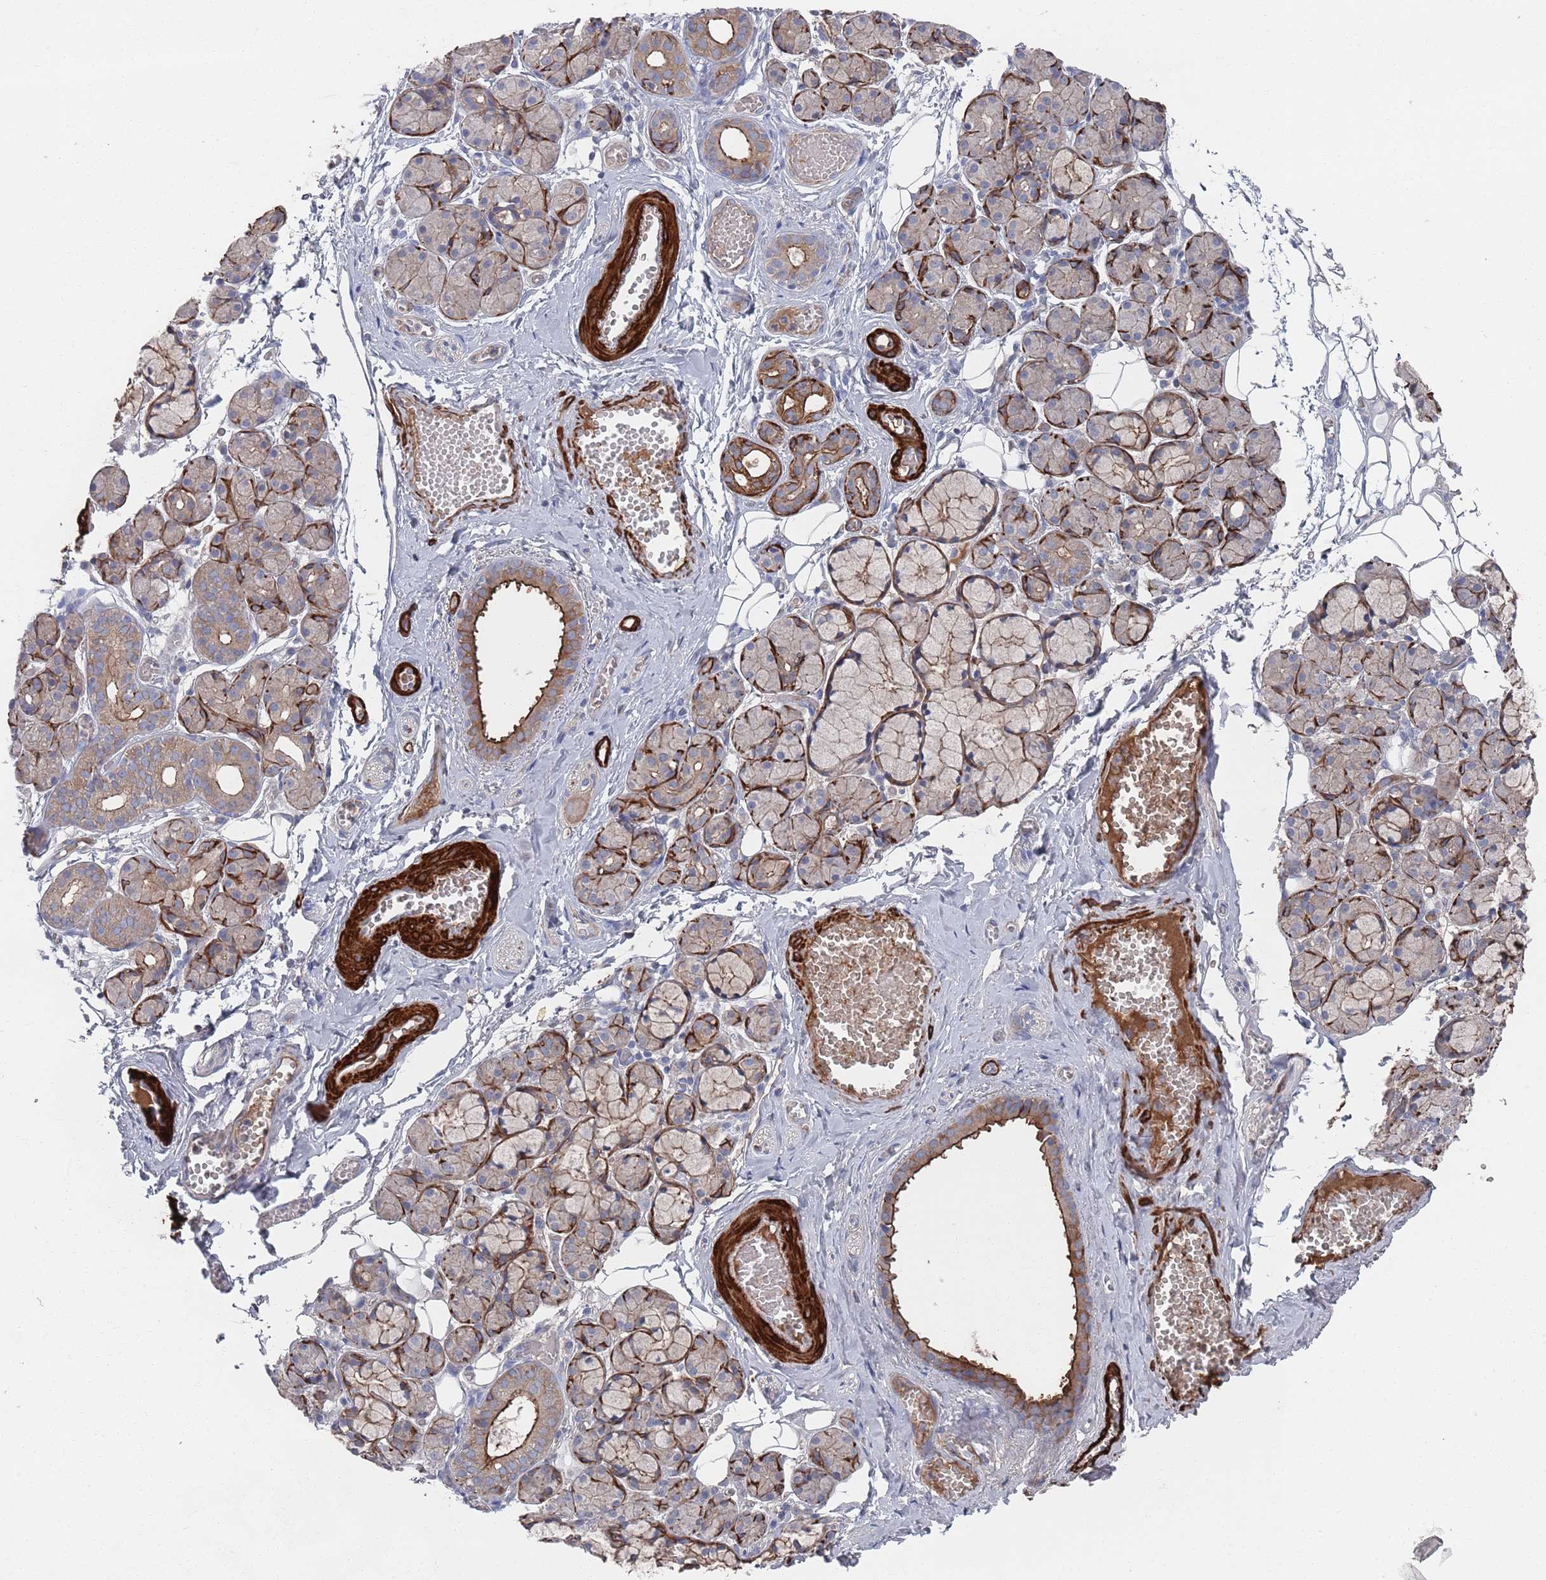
{"staining": {"intensity": "strong", "quantity": "<25%", "location": "cytoplasmic/membranous"}, "tissue": "salivary gland", "cell_type": "Glandular cells", "image_type": "normal", "snomed": [{"axis": "morphology", "description": "Normal tissue, NOS"}, {"axis": "topography", "description": "Salivary gland"}], "caption": "Protein expression analysis of unremarkable human salivary gland reveals strong cytoplasmic/membranous expression in about <25% of glandular cells. Nuclei are stained in blue.", "gene": "PLEKHA4", "patient": {"sex": "male", "age": 63}}